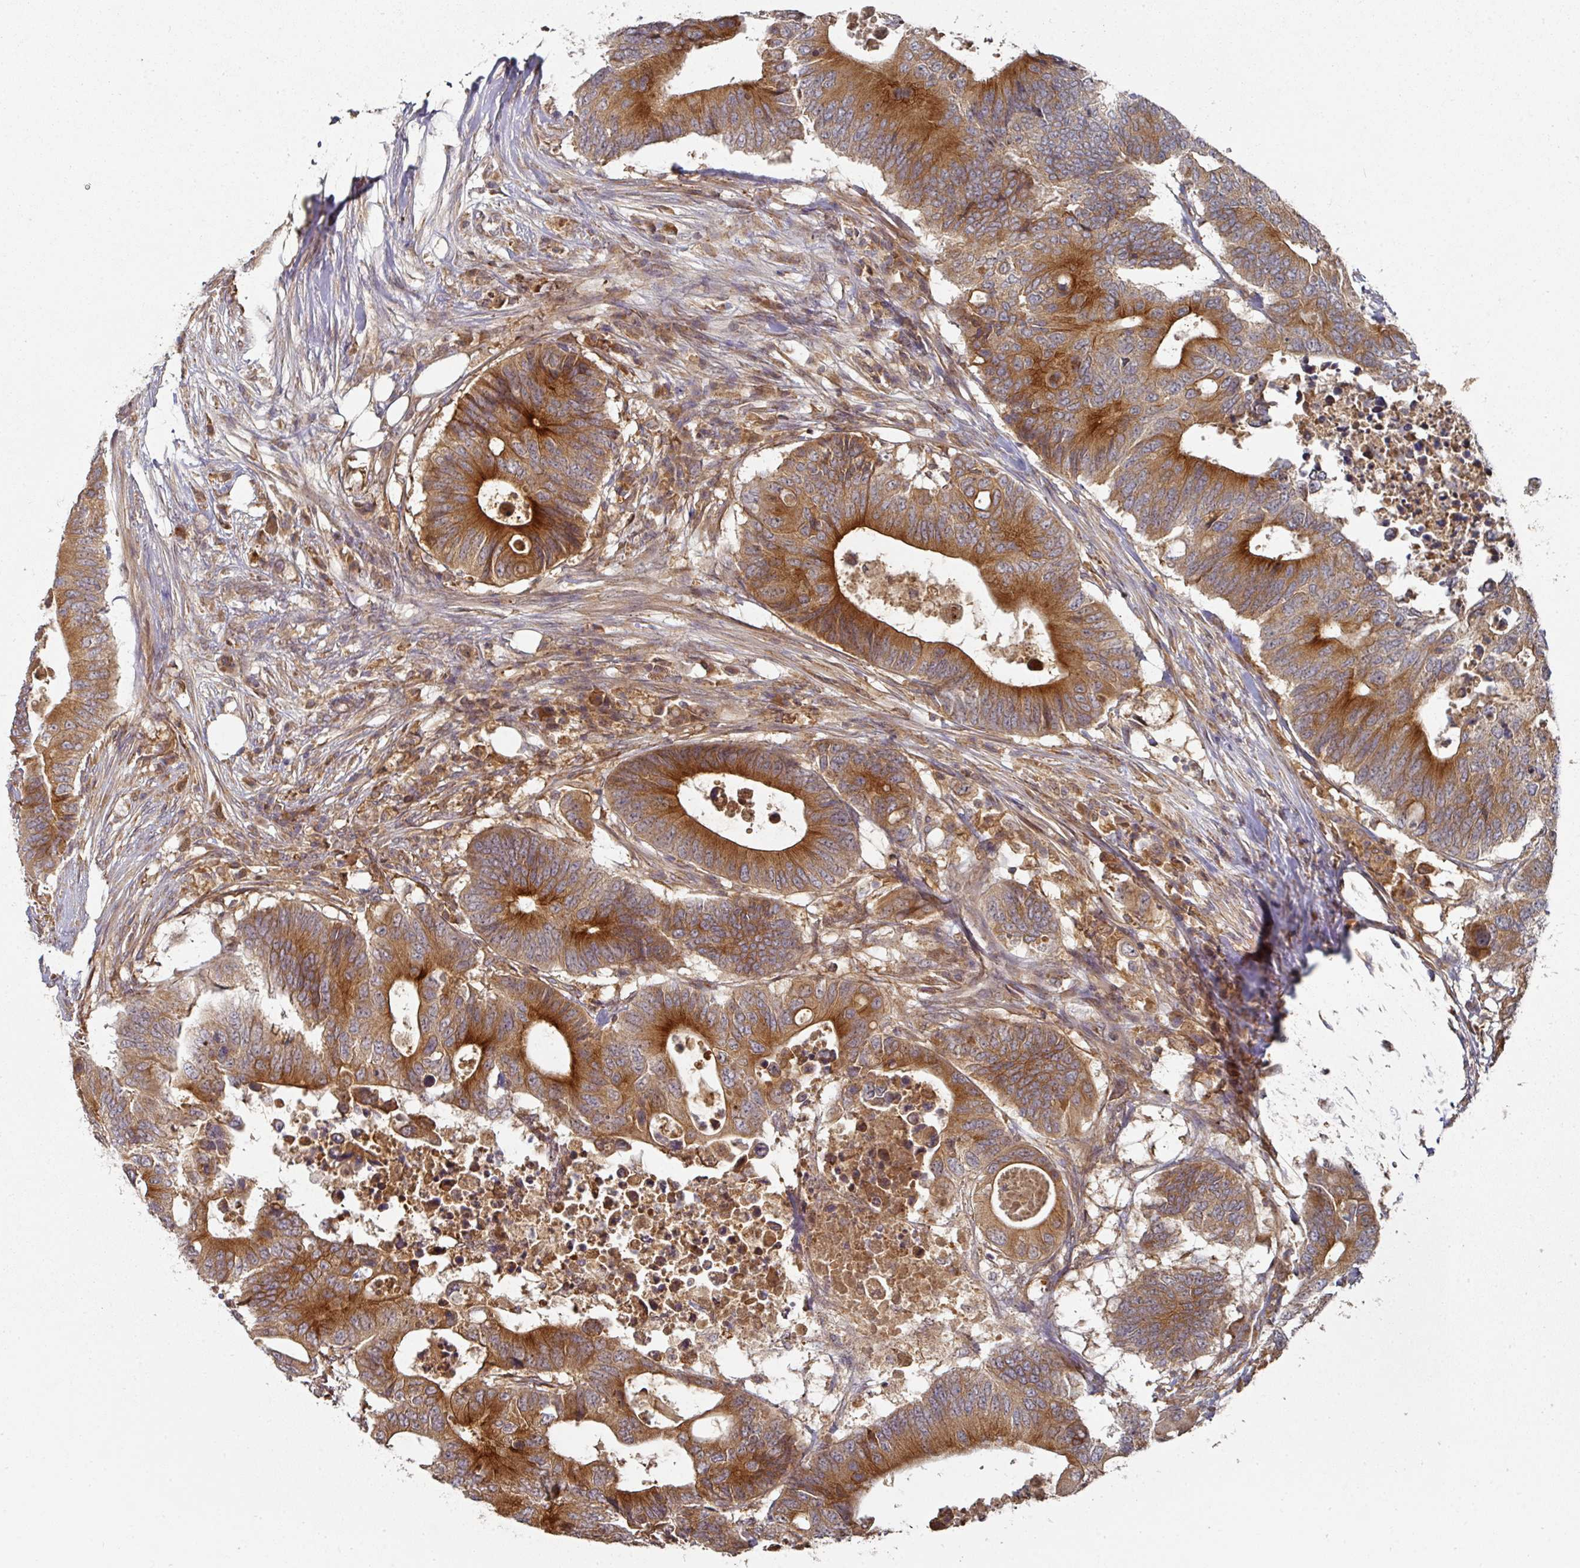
{"staining": {"intensity": "strong", "quantity": ">75%", "location": "cytoplasmic/membranous"}, "tissue": "colorectal cancer", "cell_type": "Tumor cells", "image_type": "cancer", "snomed": [{"axis": "morphology", "description": "Adenocarcinoma, NOS"}, {"axis": "topography", "description": "Colon"}], "caption": "The histopathology image exhibits staining of colorectal cancer, revealing strong cytoplasmic/membranous protein staining (brown color) within tumor cells.", "gene": "CEP95", "patient": {"sex": "male", "age": 71}}